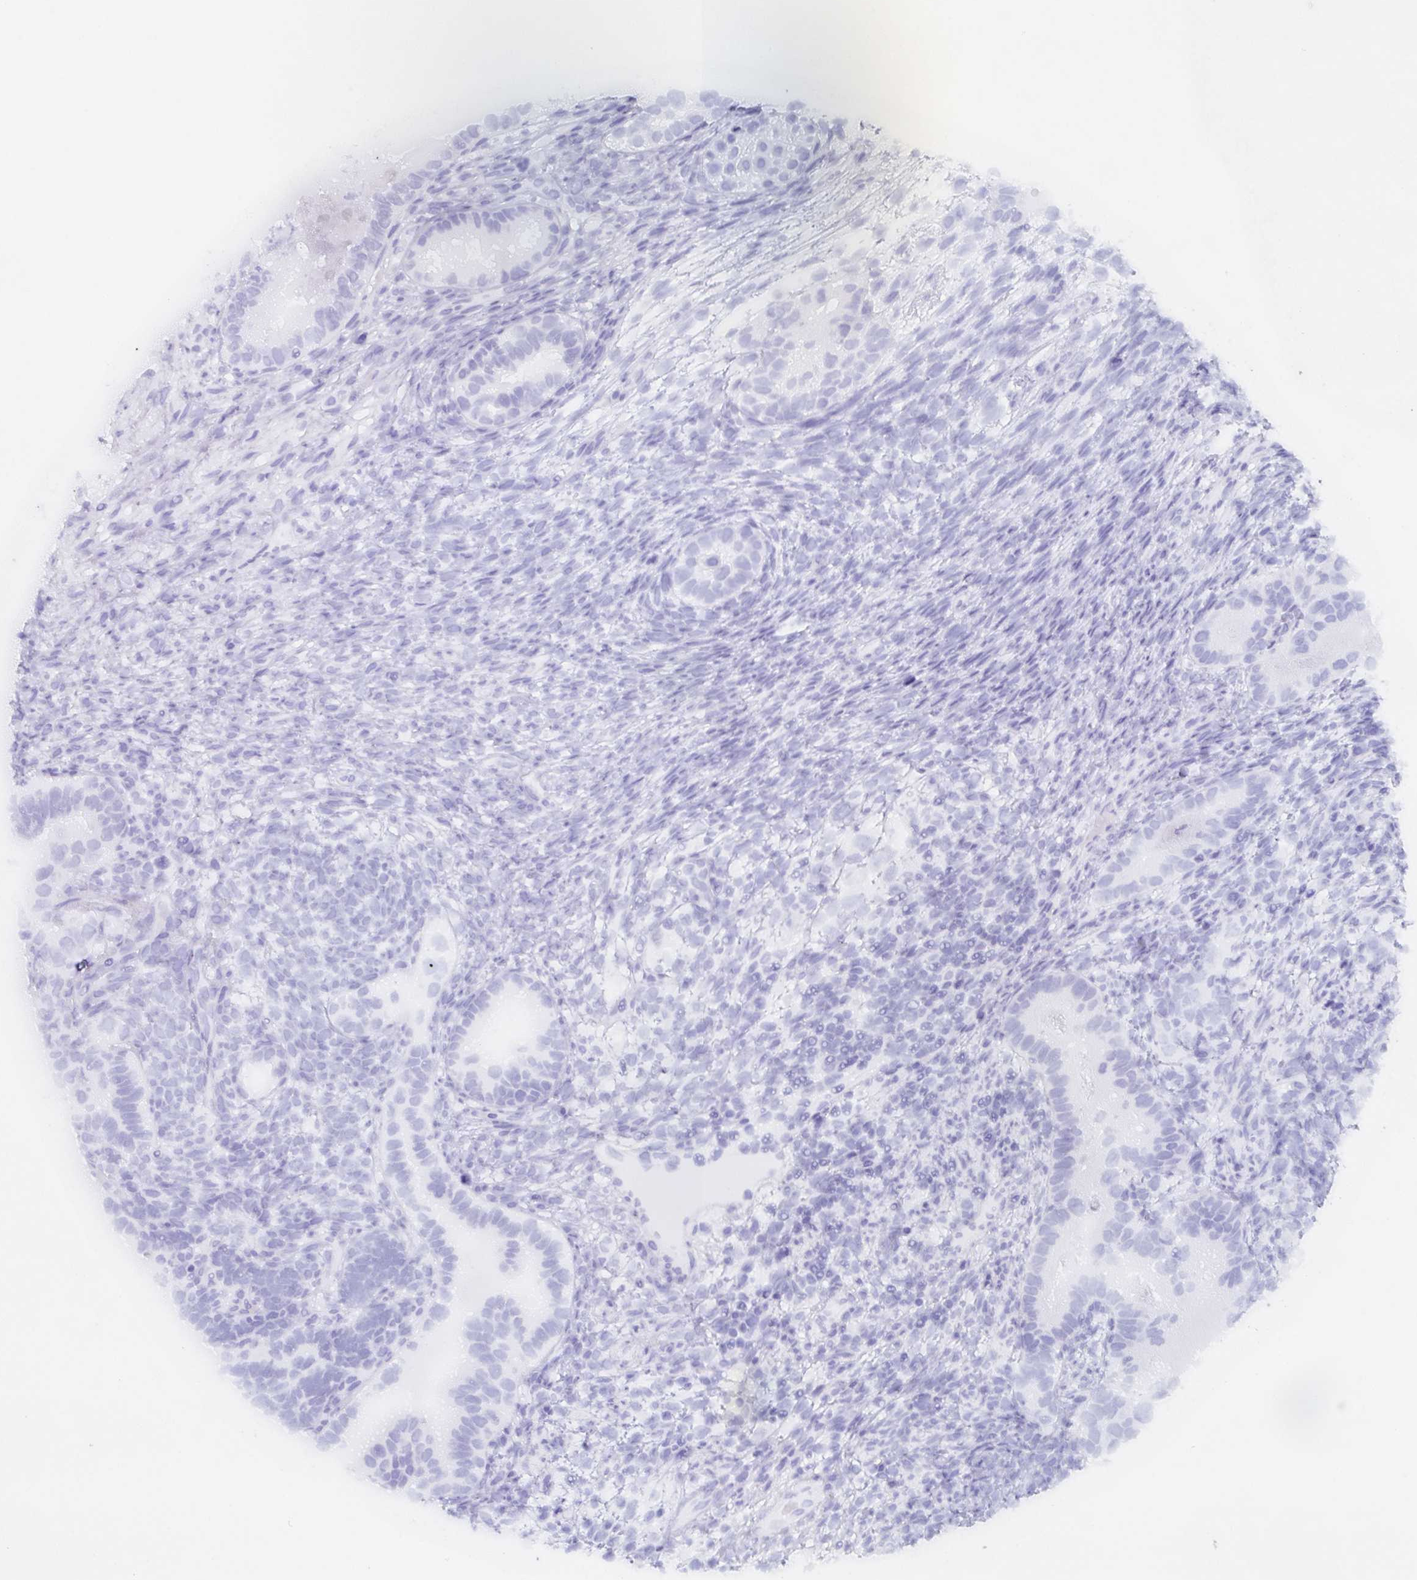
{"staining": {"intensity": "negative", "quantity": "none", "location": "none"}, "tissue": "testis cancer", "cell_type": "Tumor cells", "image_type": "cancer", "snomed": [{"axis": "morphology", "description": "Seminoma, NOS"}, {"axis": "morphology", "description": "Carcinoma, Embryonal, NOS"}, {"axis": "topography", "description": "Testis"}], "caption": "A micrograph of human testis cancer (embryonal carcinoma) is negative for staining in tumor cells.", "gene": "POU2F3", "patient": {"sex": "male", "age": 41}}